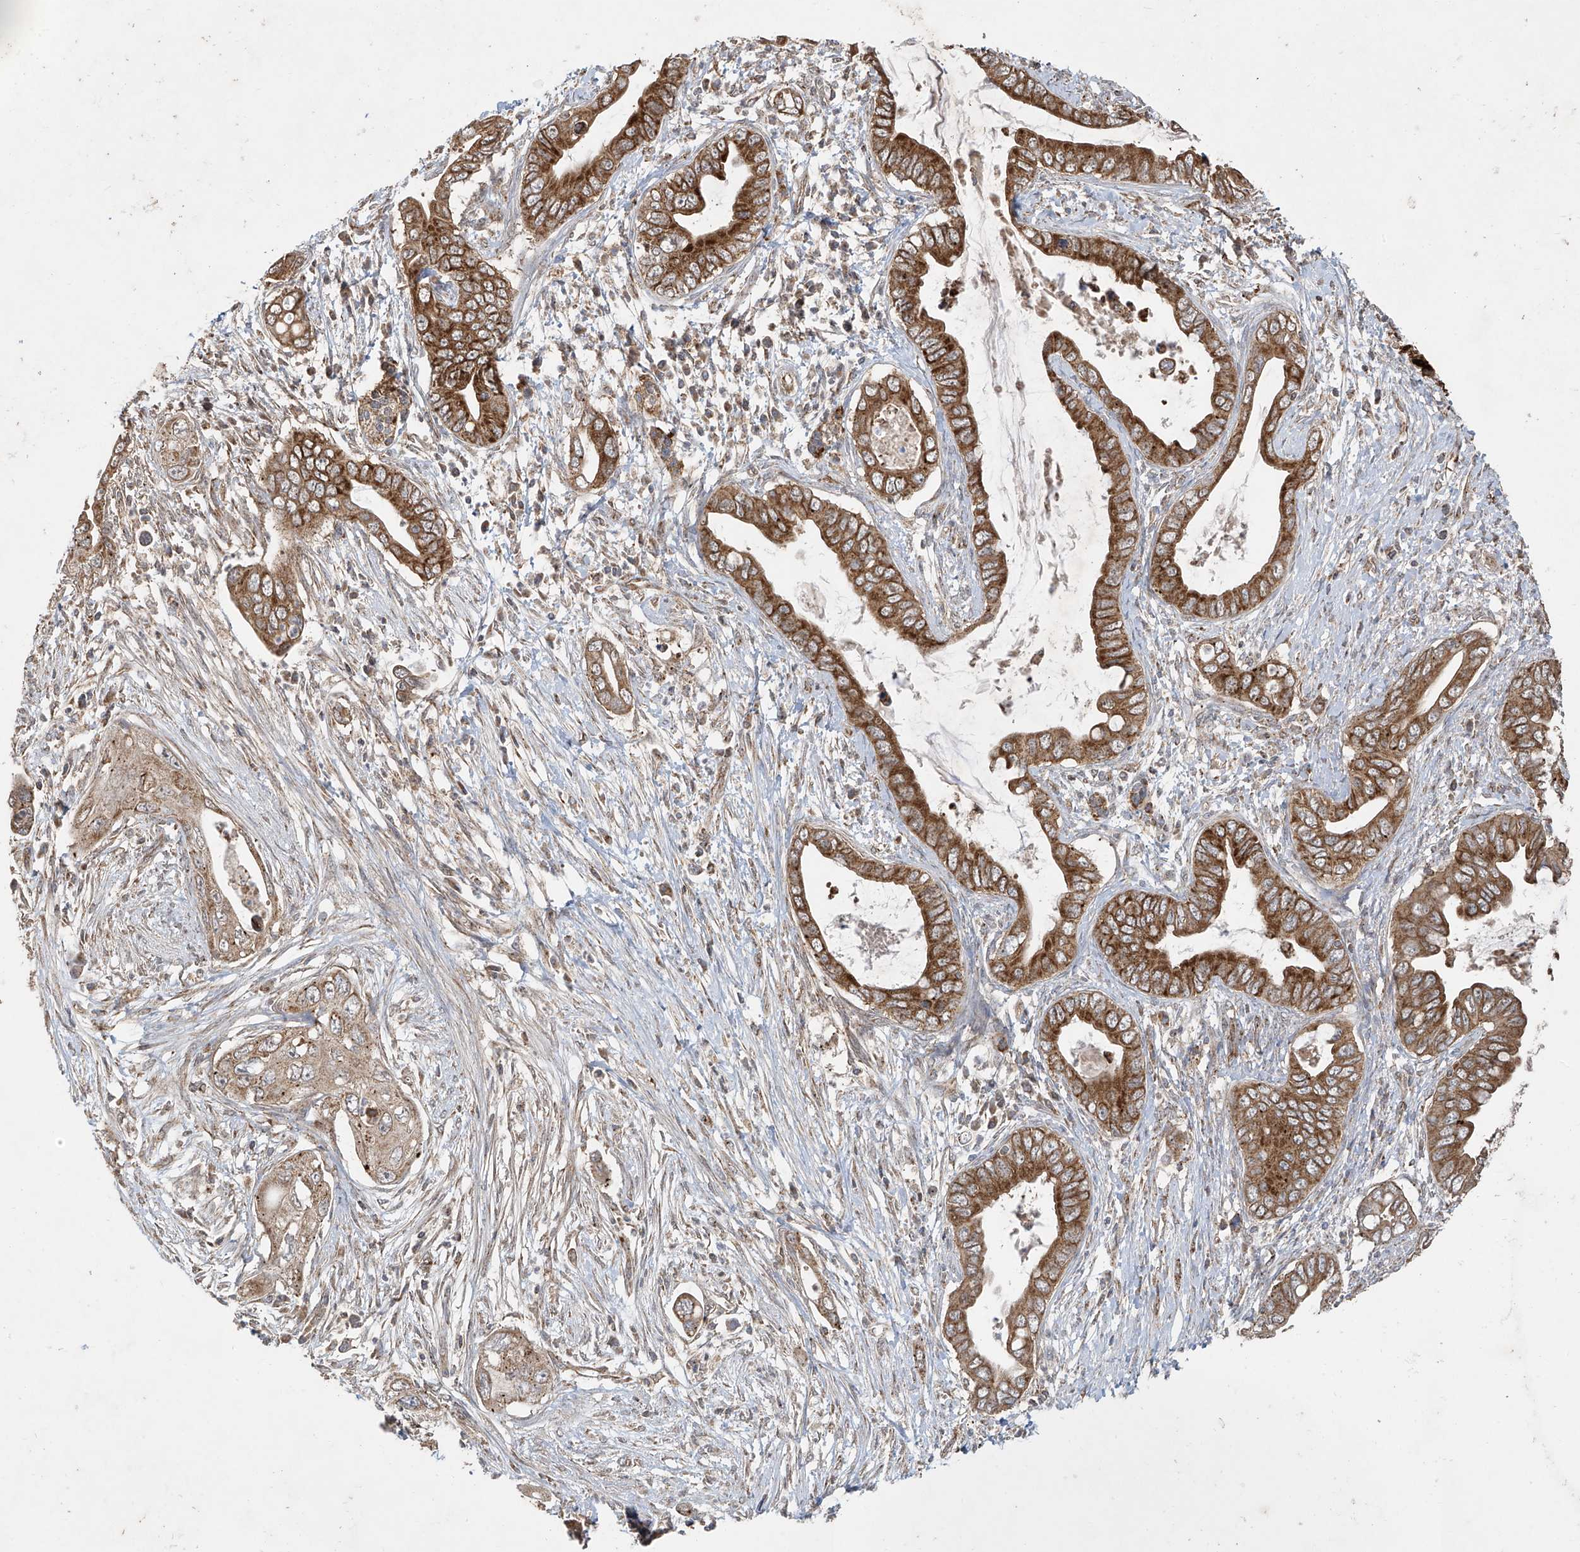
{"staining": {"intensity": "moderate", "quantity": ">75%", "location": "cytoplasmic/membranous"}, "tissue": "pancreatic cancer", "cell_type": "Tumor cells", "image_type": "cancer", "snomed": [{"axis": "morphology", "description": "Adenocarcinoma, NOS"}, {"axis": "topography", "description": "Pancreas"}], "caption": "A photomicrograph of pancreatic cancer (adenocarcinoma) stained for a protein demonstrates moderate cytoplasmic/membranous brown staining in tumor cells.", "gene": "UQCC1", "patient": {"sex": "male", "age": 75}}